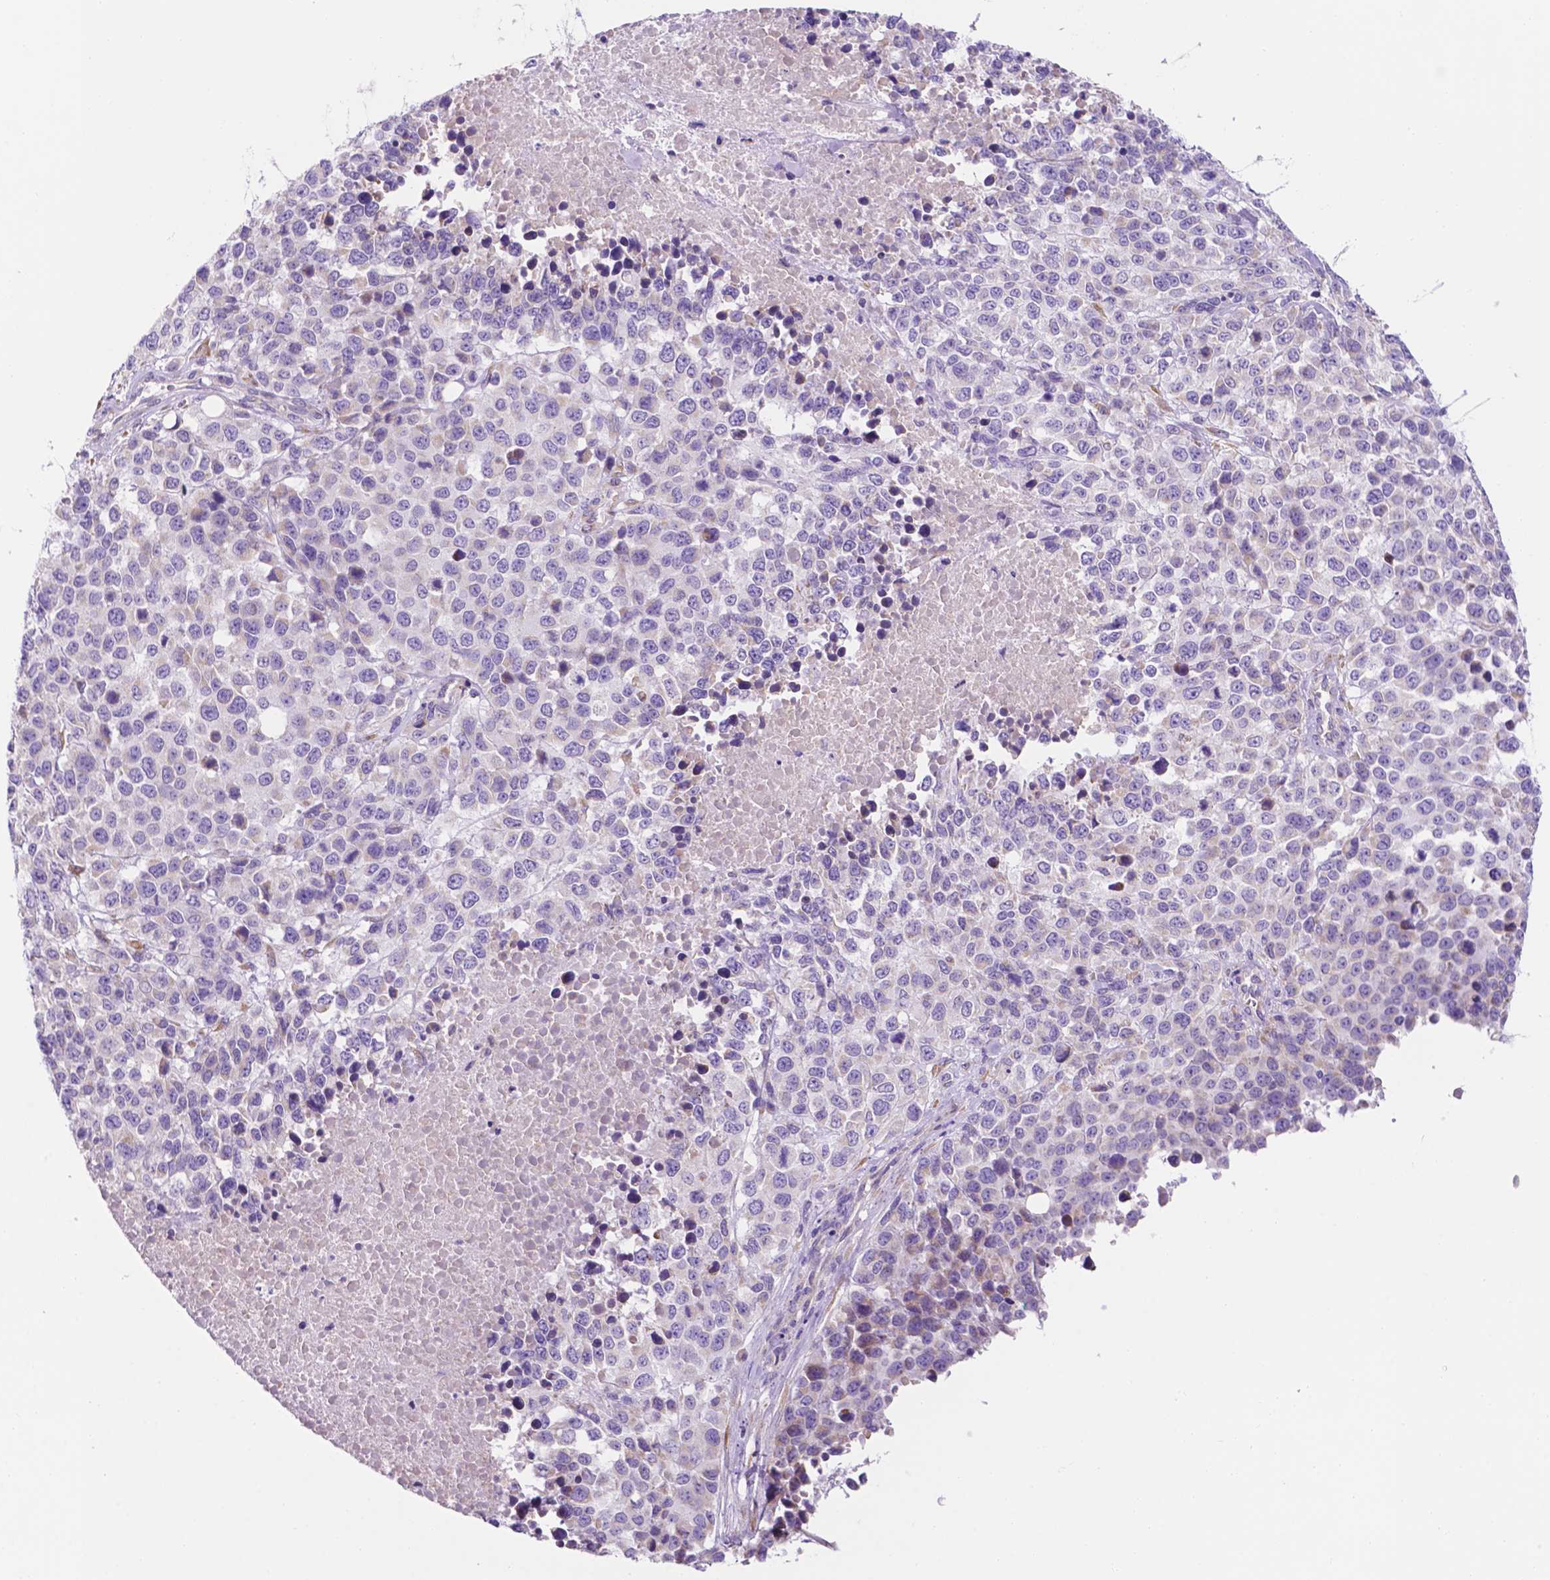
{"staining": {"intensity": "negative", "quantity": "none", "location": "none"}, "tissue": "melanoma", "cell_type": "Tumor cells", "image_type": "cancer", "snomed": [{"axis": "morphology", "description": "Malignant melanoma, Metastatic site"}, {"axis": "topography", "description": "Skin"}], "caption": "DAB (3,3'-diaminobenzidine) immunohistochemical staining of human malignant melanoma (metastatic site) displays no significant expression in tumor cells.", "gene": "CEACAM7", "patient": {"sex": "male", "age": 84}}